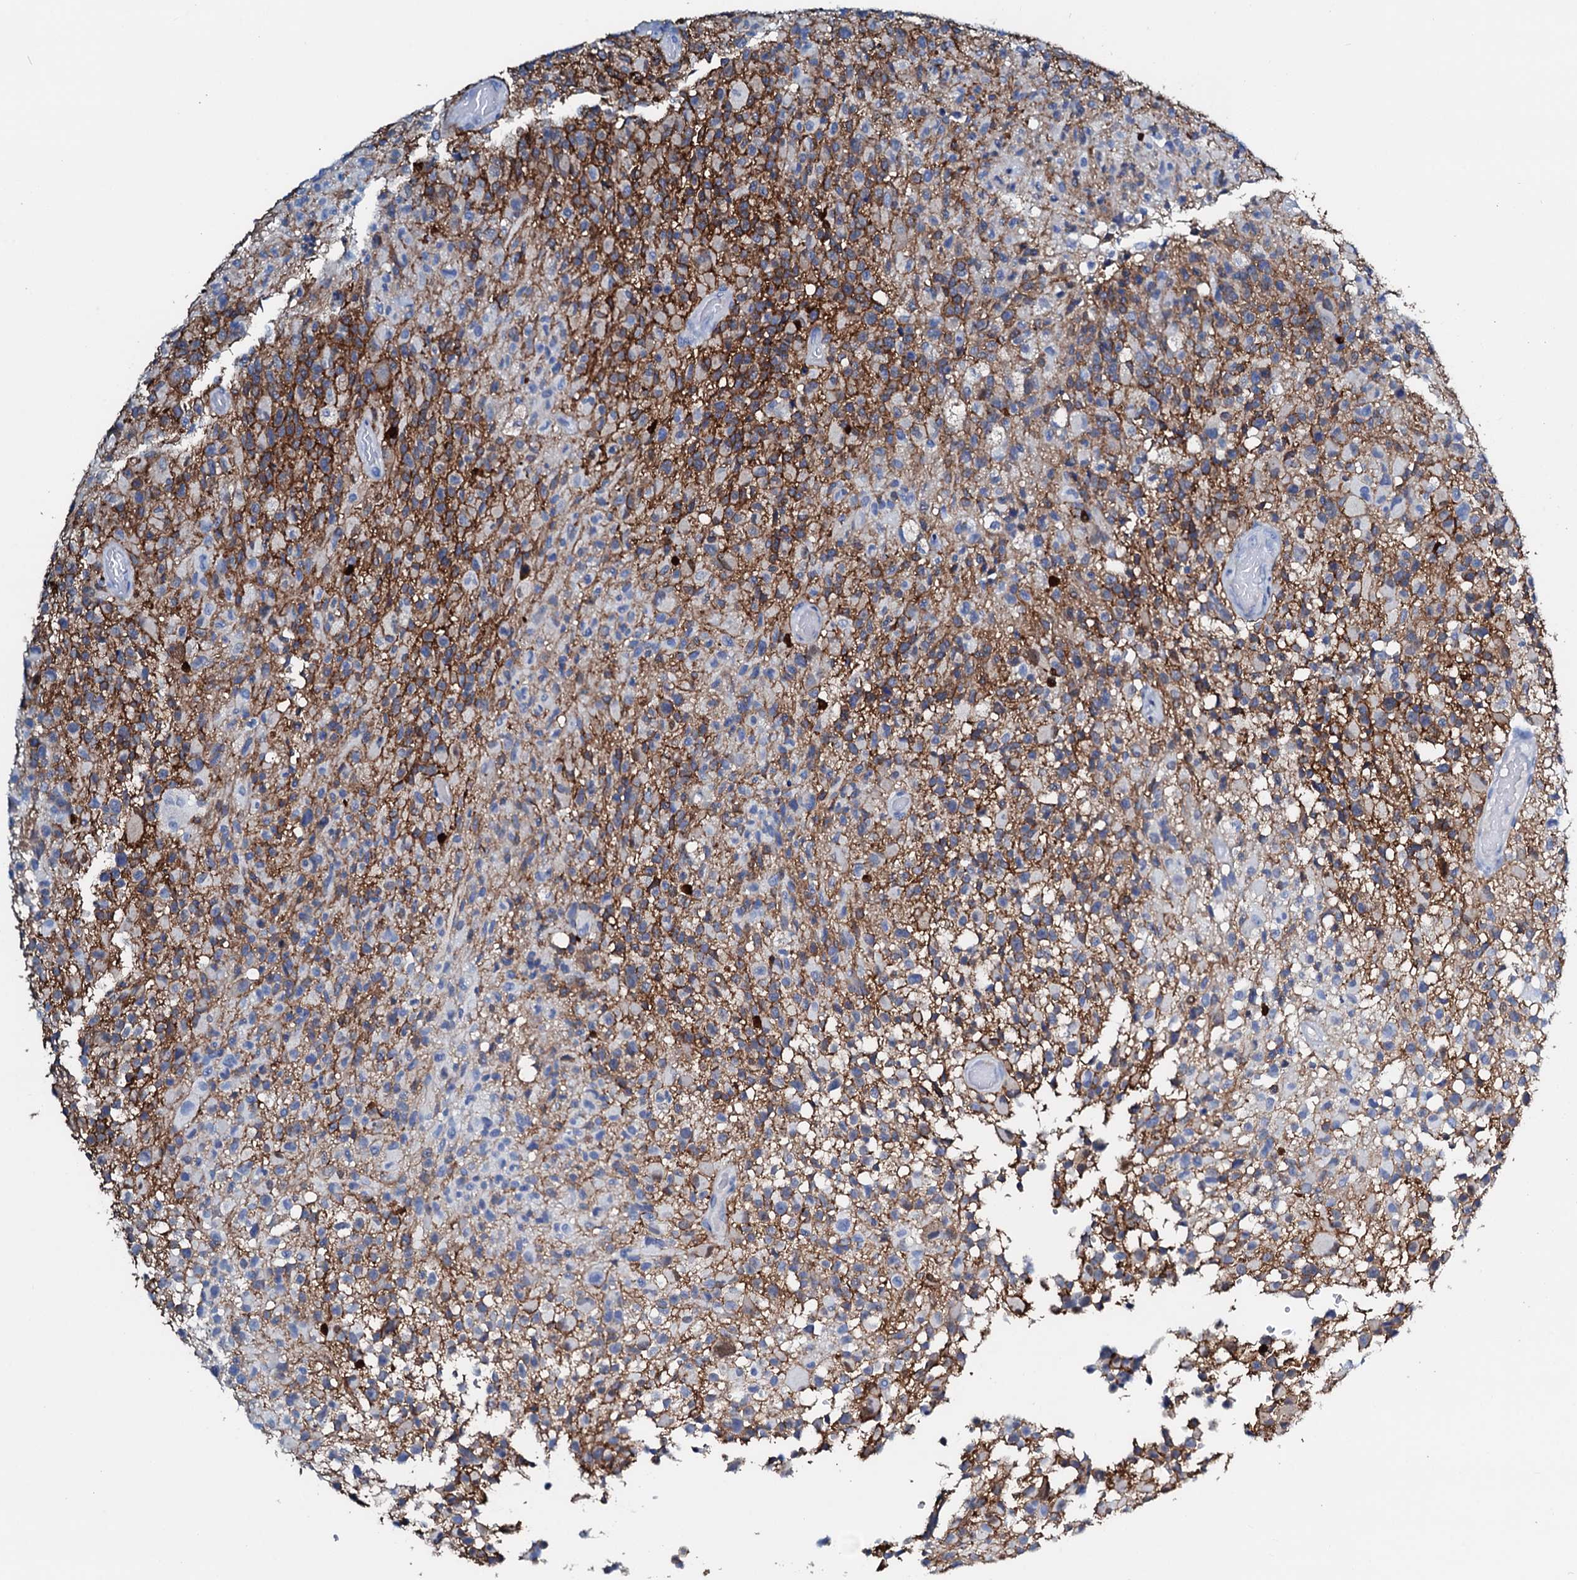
{"staining": {"intensity": "negative", "quantity": "none", "location": "none"}, "tissue": "glioma", "cell_type": "Tumor cells", "image_type": "cancer", "snomed": [{"axis": "morphology", "description": "Glioma, malignant, High grade"}, {"axis": "morphology", "description": "Glioblastoma, NOS"}, {"axis": "topography", "description": "Brain"}], "caption": "Malignant glioma (high-grade) was stained to show a protein in brown. There is no significant staining in tumor cells.", "gene": "AMER2", "patient": {"sex": "male", "age": 60}}